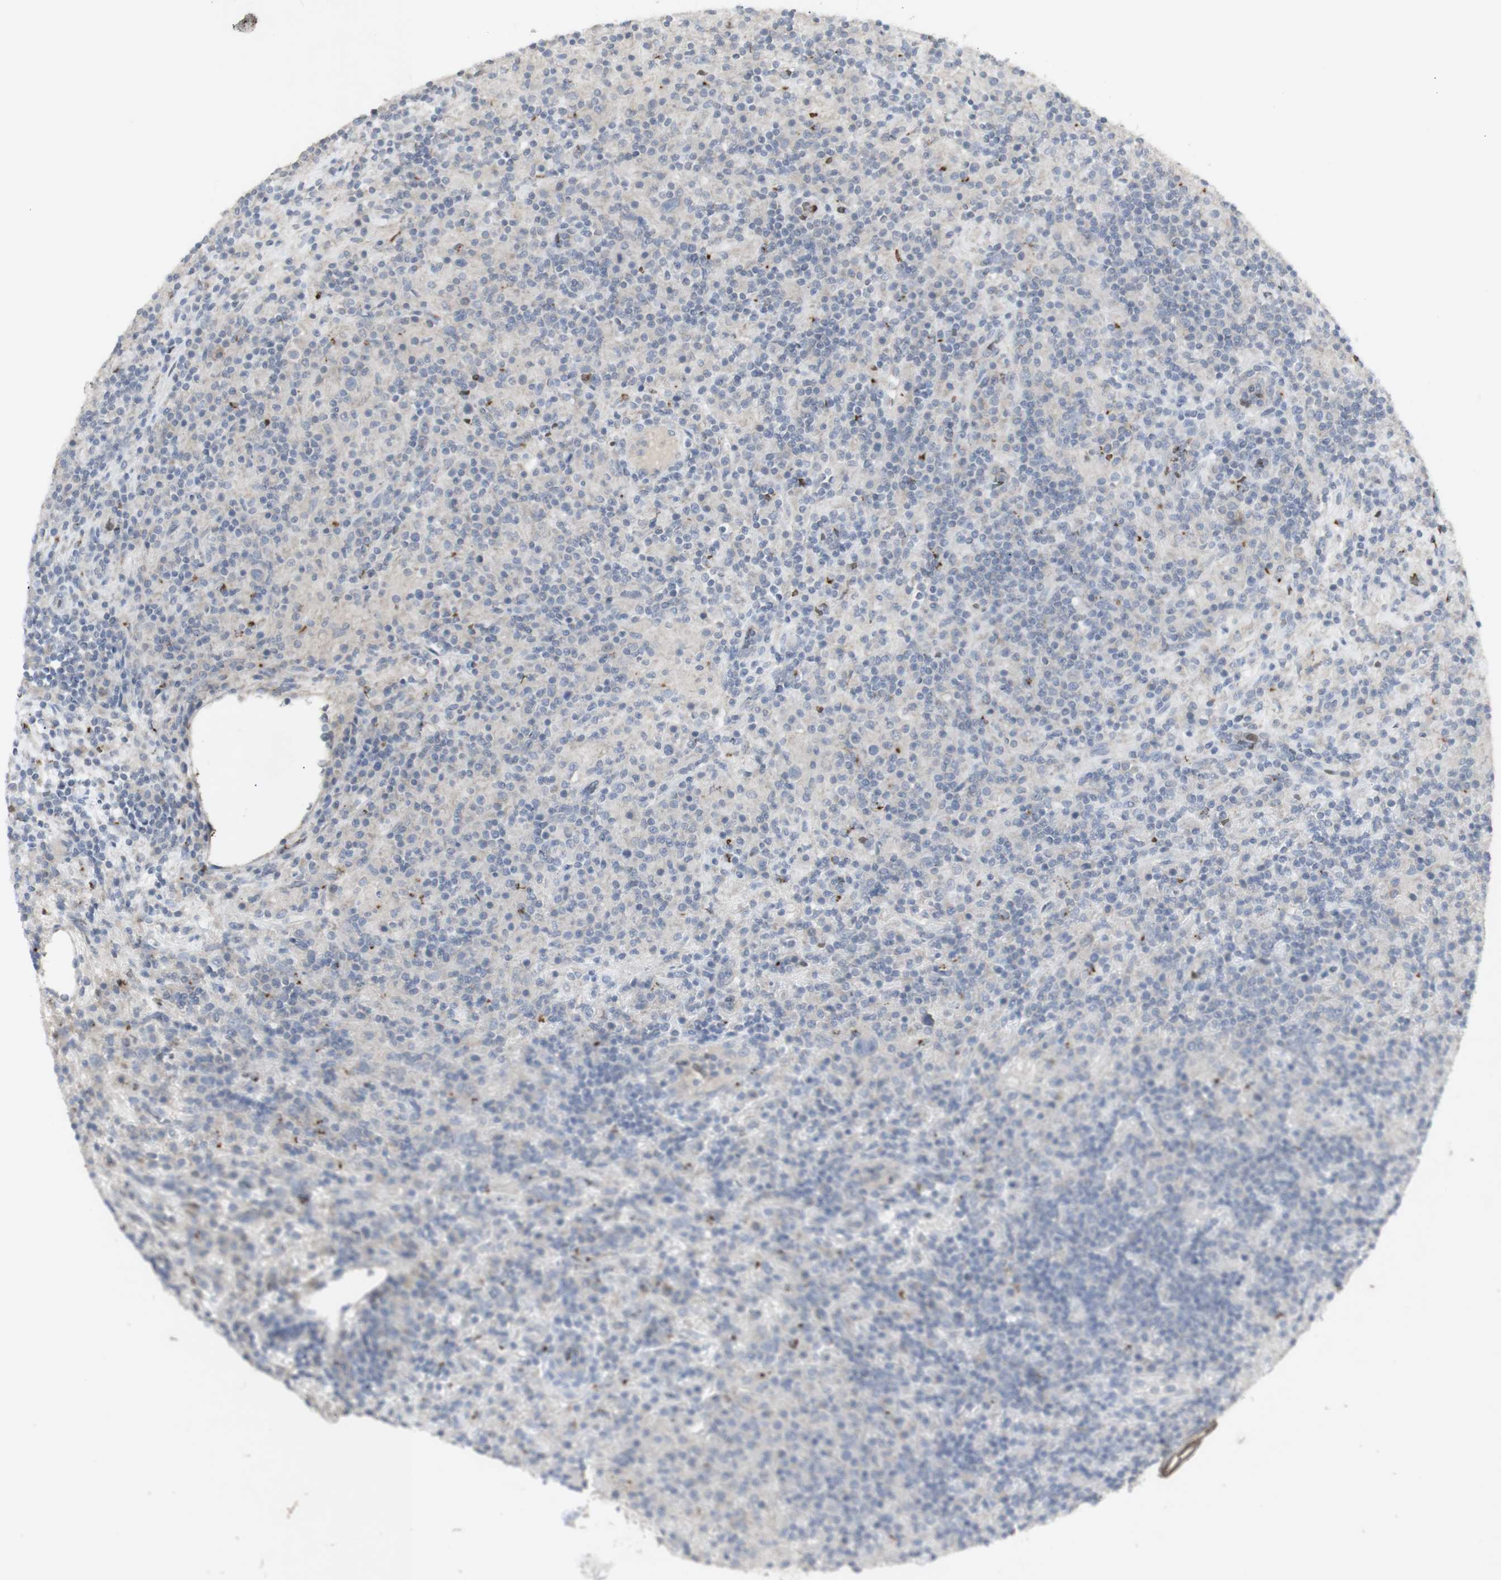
{"staining": {"intensity": "weak", "quantity": "25%-75%", "location": "cytoplasmic/membranous"}, "tissue": "lymphoma", "cell_type": "Tumor cells", "image_type": "cancer", "snomed": [{"axis": "morphology", "description": "Hodgkin's disease, NOS"}, {"axis": "topography", "description": "Lymph node"}], "caption": "Human lymphoma stained with a brown dye exhibits weak cytoplasmic/membranous positive staining in about 25%-75% of tumor cells.", "gene": "INS", "patient": {"sex": "male", "age": 70}}